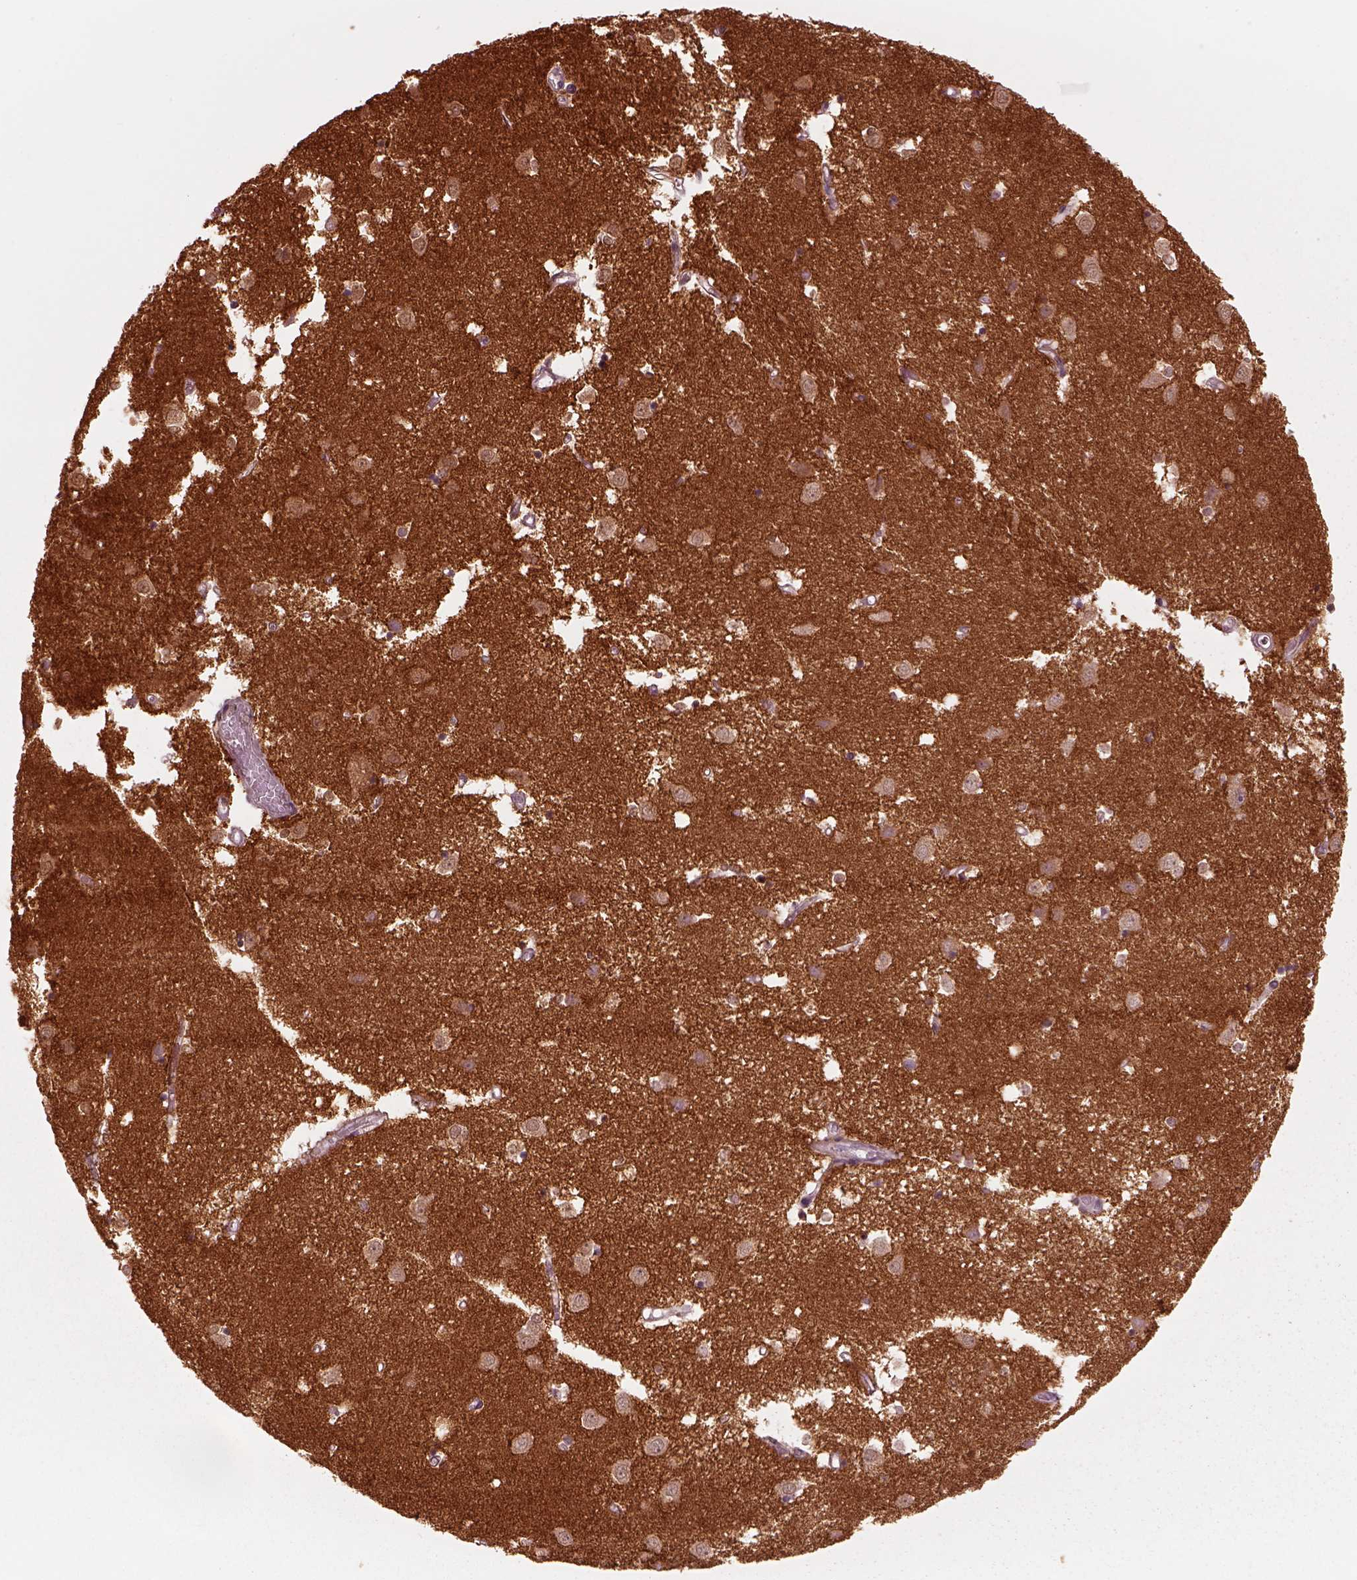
{"staining": {"intensity": "negative", "quantity": "none", "location": "none"}, "tissue": "caudate", "cell_type": "Glial cells", "image_type": "normal", "snomed": [{"axis": "morphology", "description": "Normal tissue, NOS"}, {"axis": "topography", "description": "Lateral ventricle wall"}], "caption": "IHC photomicrograph of unremarkable human caudate stained for a protein (brown), which exhibits no staining in glial cells.", "gene": "CADM2", "patient": {"sex": "male", "age": 54}}